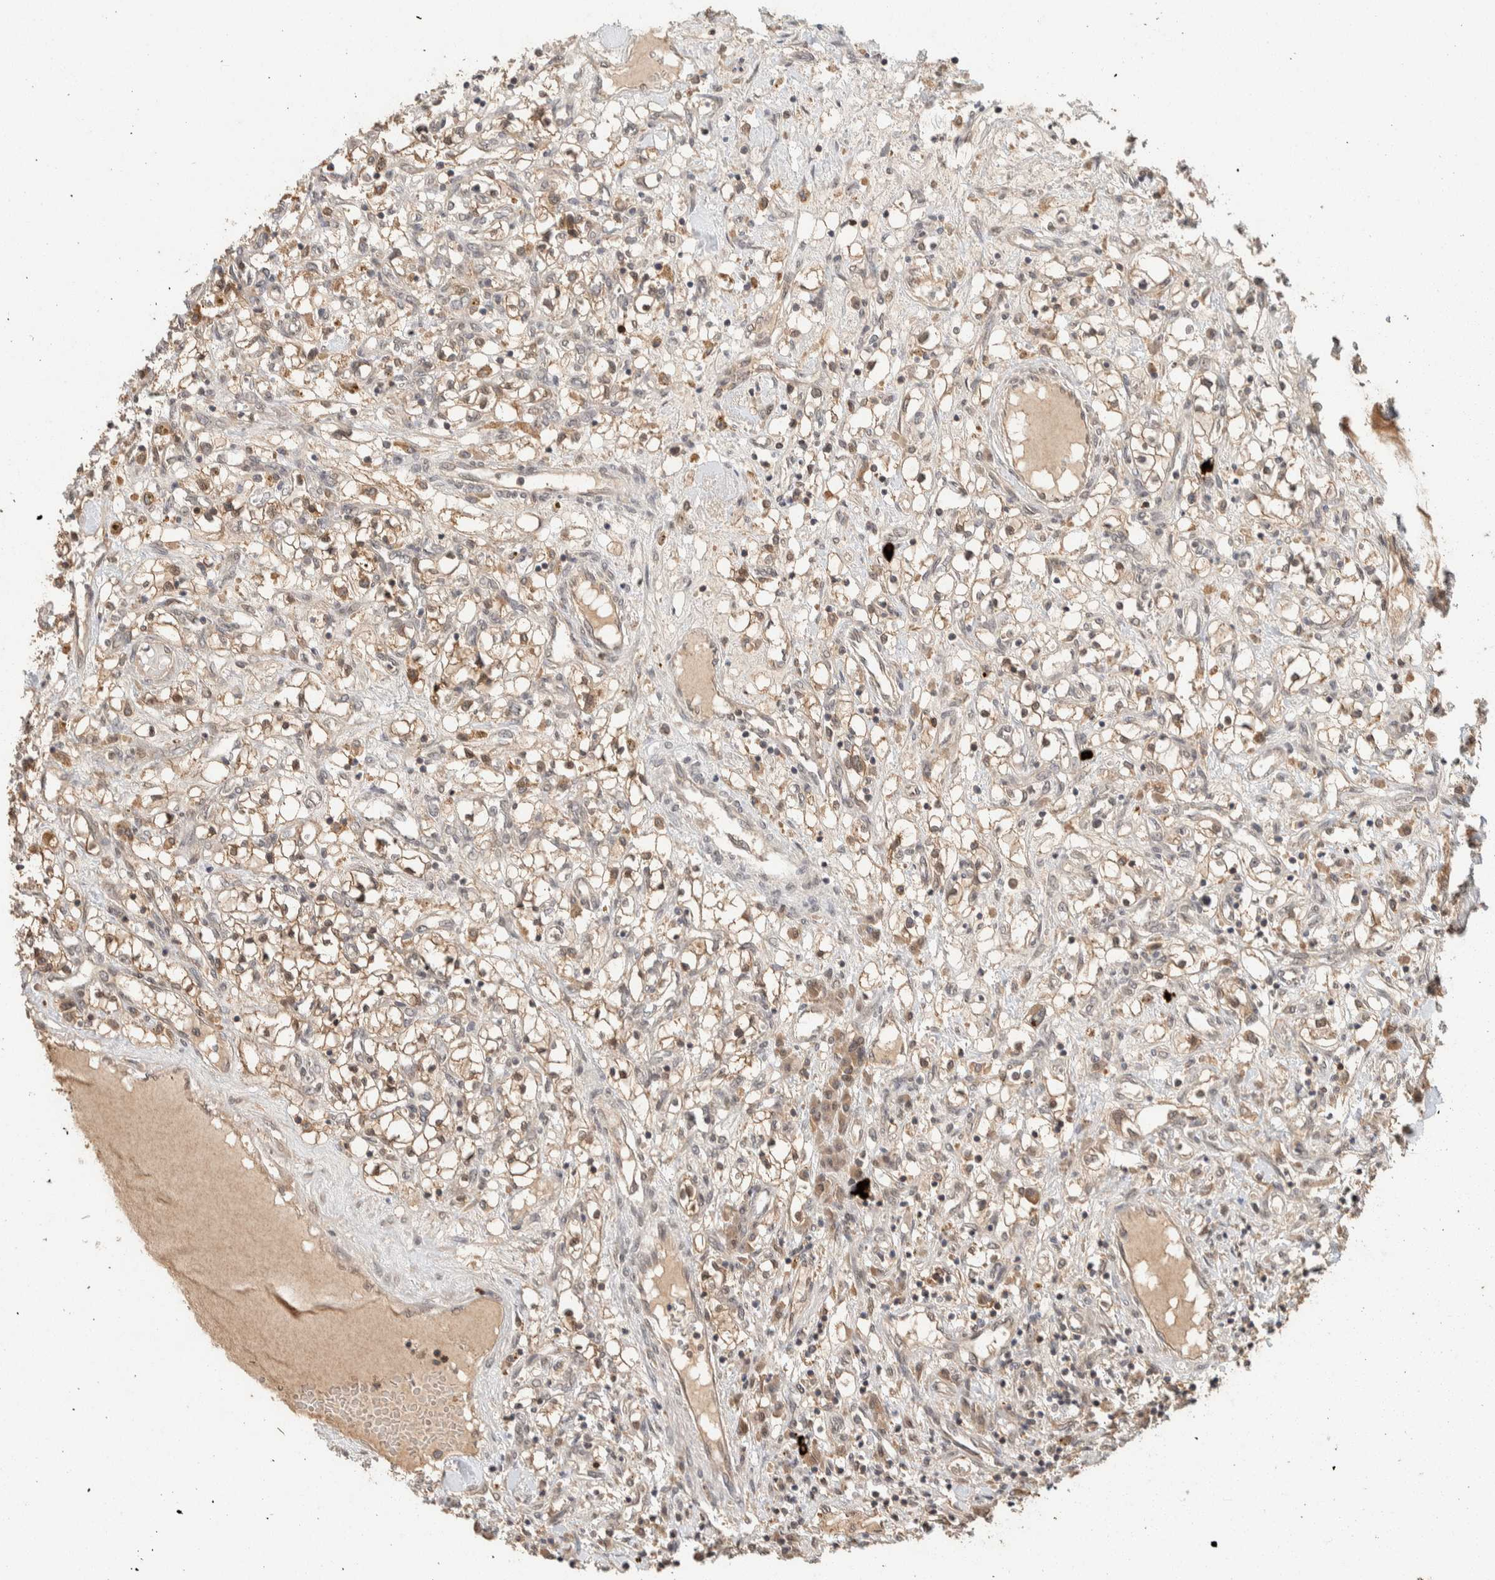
{"staining": {"intensity": "weak", "quantity": ">75%", "location": "cytoplasmic/membranous"}, "tissue": "renal cancer", "cell_type": "Tumor cells", "image_type": "cancer", "snomed": [{"axis": "morphology", "description": "Adenocarcinoma, NOS"}, {"axis": "topography", "description": "Kidney"}], "caption": "DAB (3,3'-diaminobenzidine) immunohistochemical staining of renal adenocarcinoma reveals weak cytoplasmic/membranous protein staining in about >75% of tumor cells.", "gene": "ZNF567", "patient": {"sex": "male", "age": 68}}